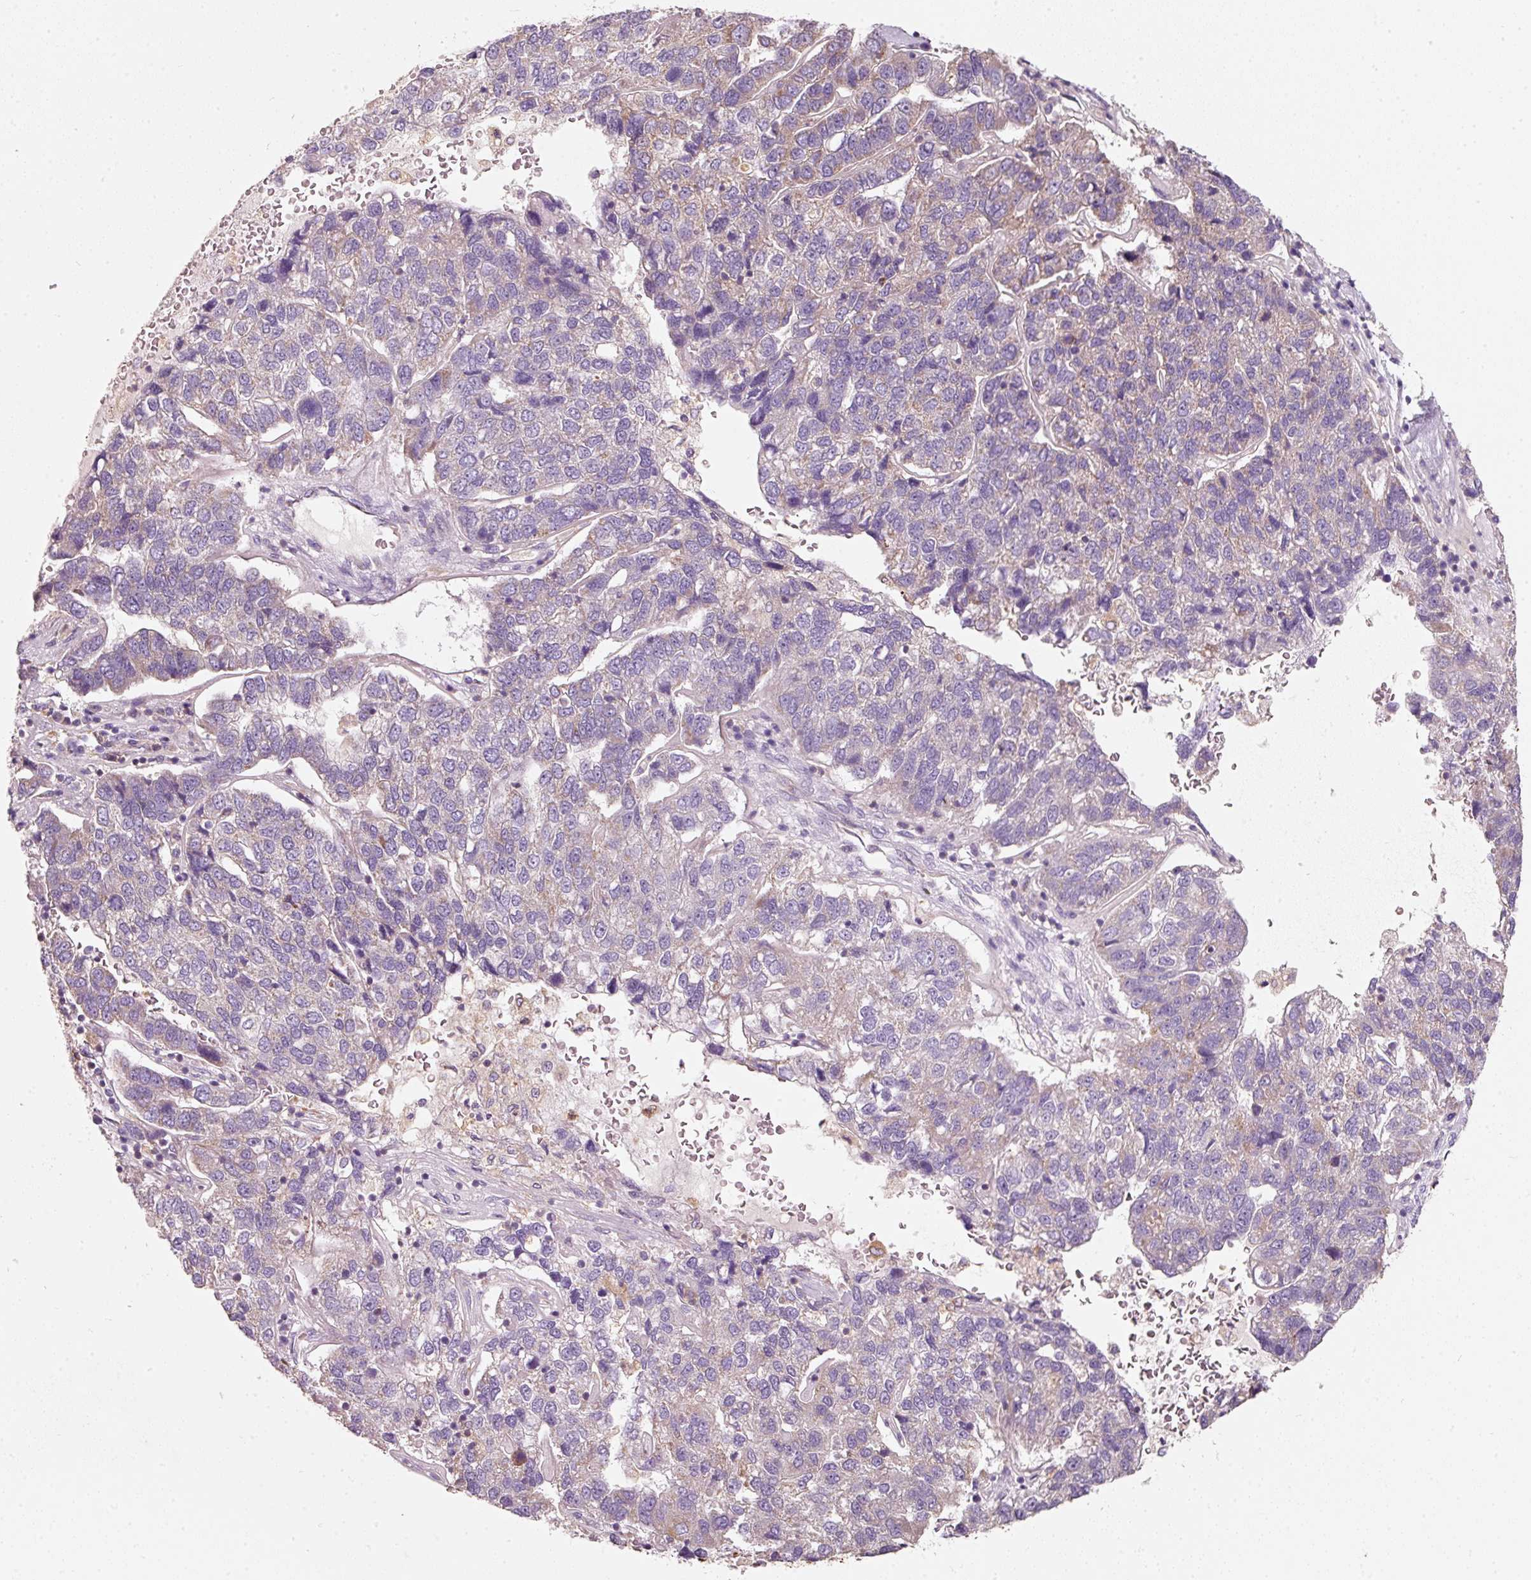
{"staining": {"intensity": "negative", "quantity": "none", "location": "none"}, "tissue": "pancreatic cancer", "cell_type": "Tumor cells", "image_type": "cancer", "snomed": [{"axis": "morphology", "description": "Adenocarcinoma, NOS"}, {"axis": "topography", "description": "Pancreas"}], "caption": "Immunohistochemistry photomicrograph of neoplastic tissue: human pancreatic cancer (adenocarcinoma) stained with DAB displays no significant protein positivity in tumor cells. (DAB (3,3'-diaminobenzidine) immunohistochemistry (IHC) visualized using brightfield microscopy, high magnification).", "gene": "IQGAP2", "patient": {"sex": "female", "age": 61}}